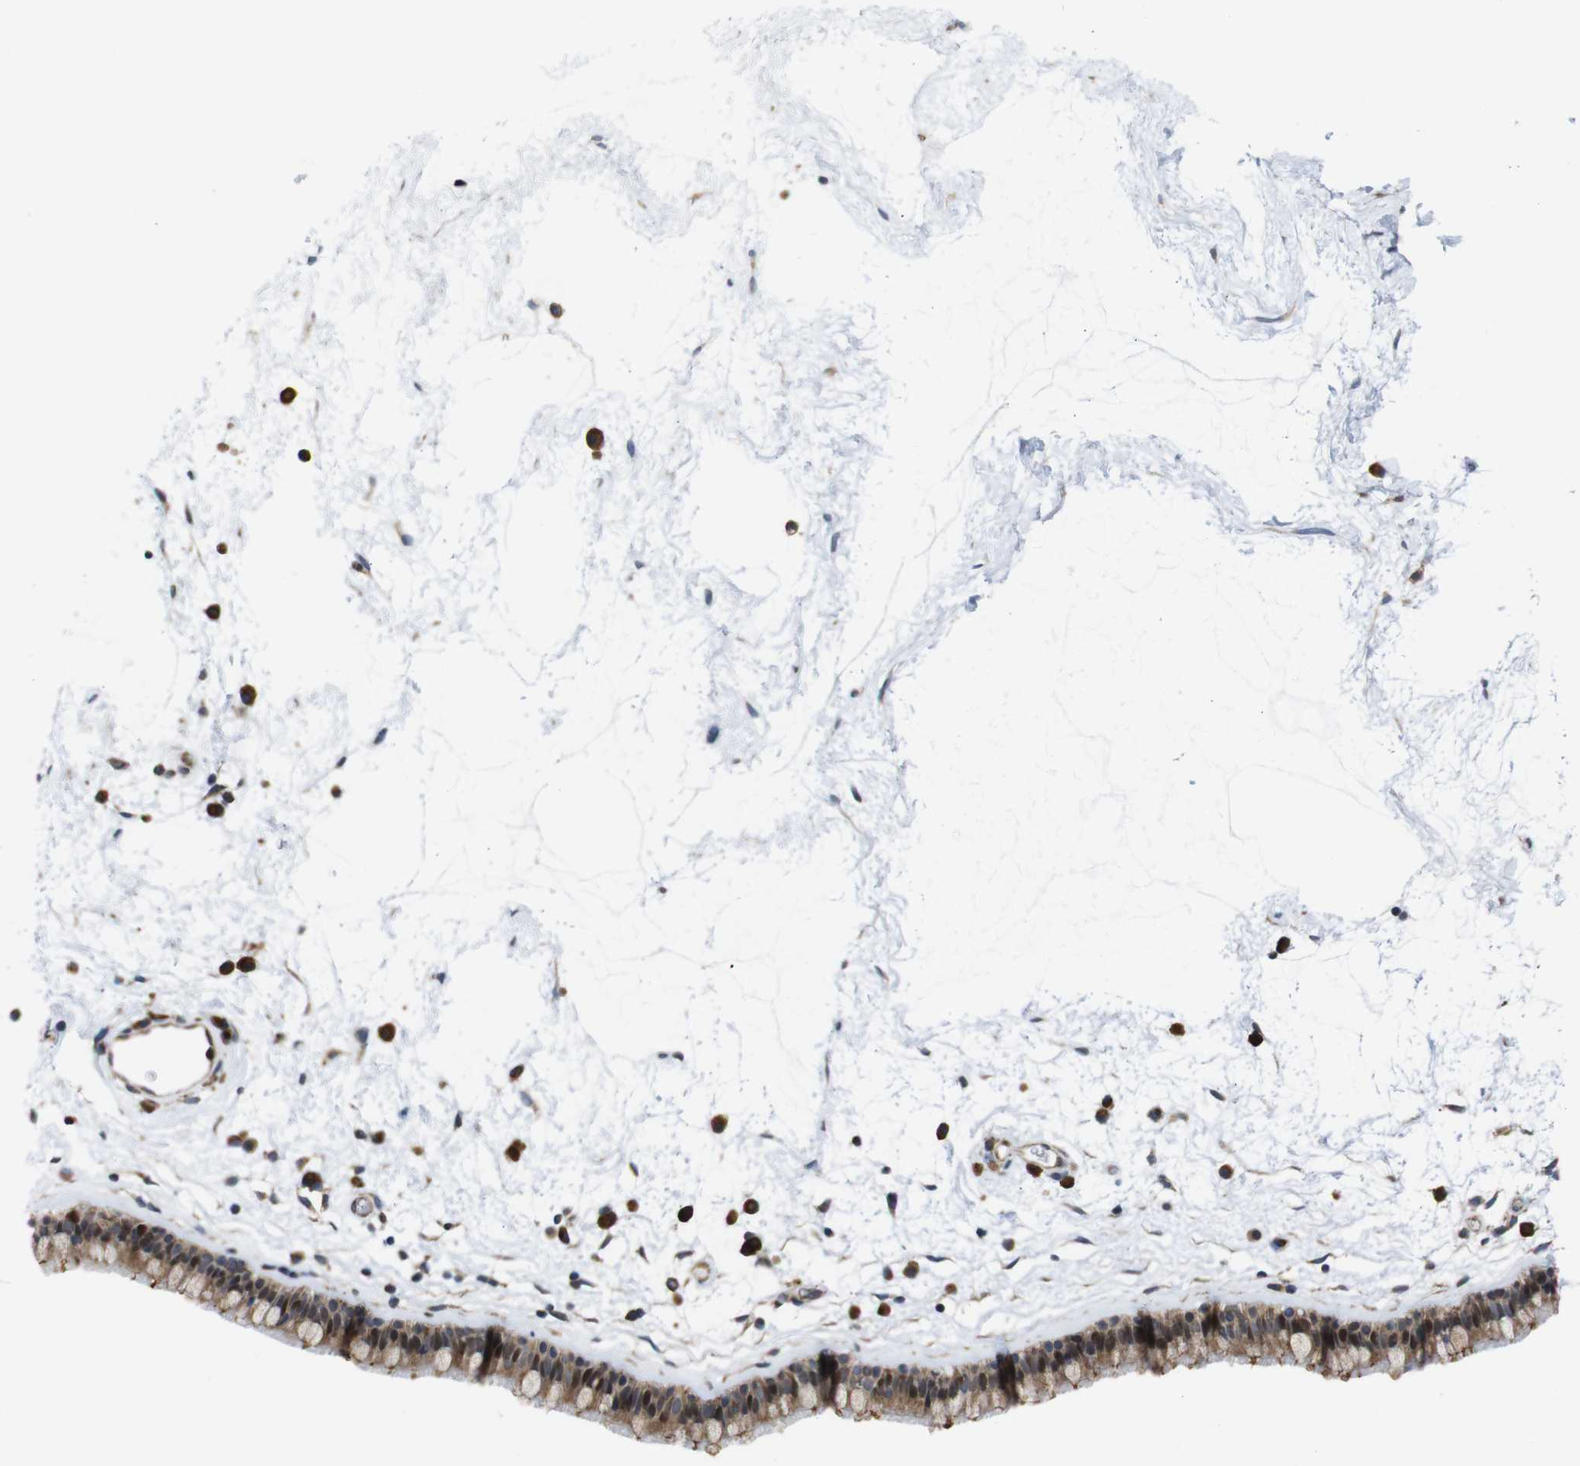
{"staining": {"intensity": "moderate", "quantity": ">75%", "location": "cytoplasmic/membranous,nuclear"}, "tissue": "nasopharynx", "cell_type": "Respiratory epithelial cells", "image_type": "normal", "snomed": [{"axis": "morphology", "description": "Normal tissue, NOS"}, {"axis": "morphology", "description": "Inflammation, NOS"}, {"axis": "topography", "description": "Nasopharynx"}], "caption": "Immunohistochemistry (IHC) histopathology image of unremarkable nasopharynx stained for a protein (brown), which reveals medium levels of moderate cytoplasmic/membranous,nuclear positivity in approximately >75% of respiratory epithelial cells.", "gene": "PTPN1", "patient": {"sex": "male", "age": 48}}